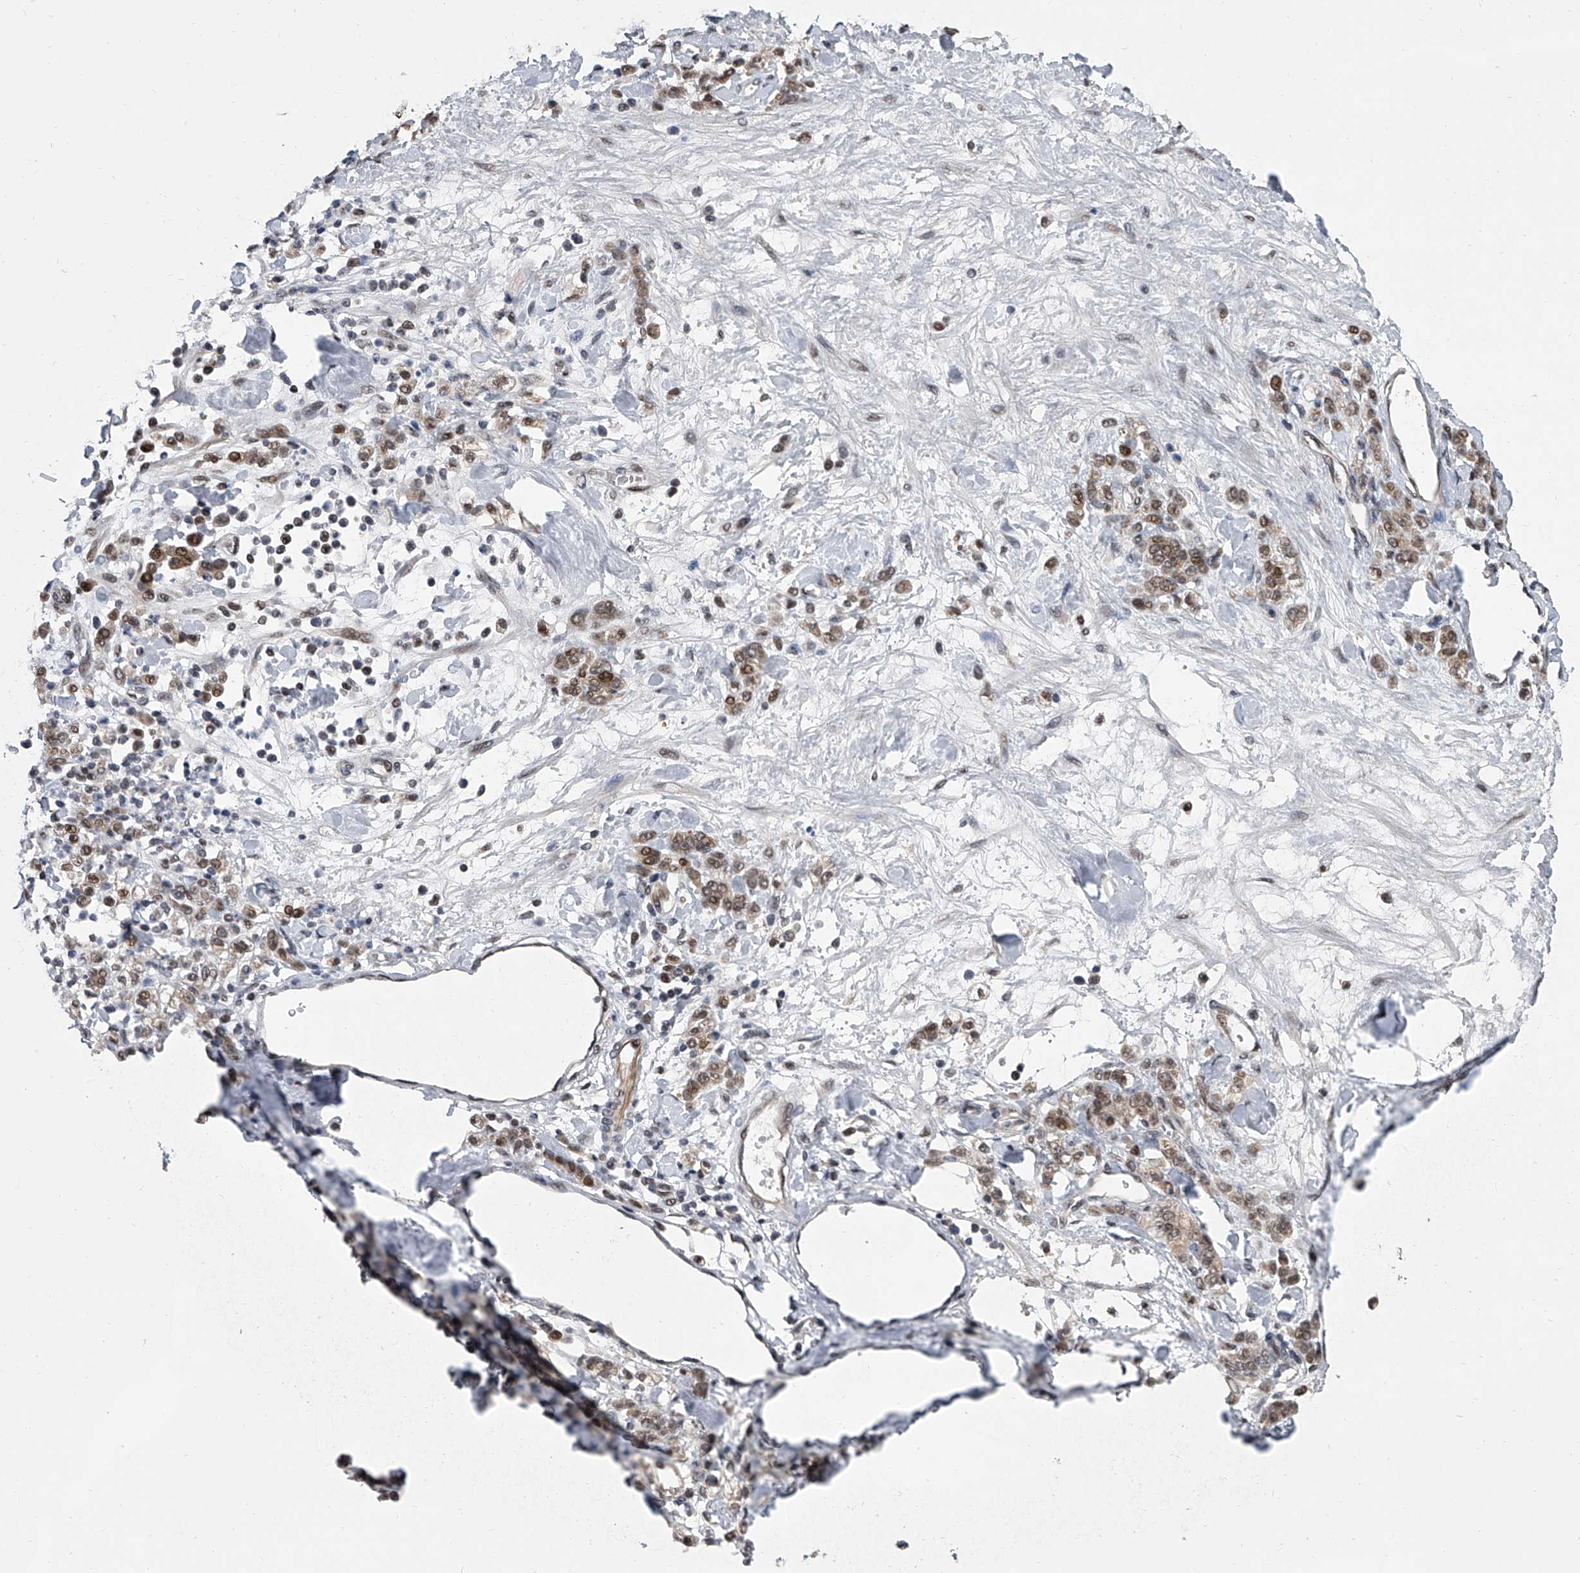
{"staining": {"intensity": "moderate", "quantity": "25%-75%", "location": "nuclear"}, "tissue": "stomach cancer", "cell_type": "Tumor cells", "image_type": "cancer", "snomed": [{"axis": "morphology", "description": "Normal tissue, NOS"}, {"axis": "morphology", "description": "Adenocarcinoma, NOS"}, {"axis": "topography", "description": "Stomach"}], "caption": "Protein analysis of stomach cancer (adenocarcinoma) tissue shows moderate nuclear expression in approximately 25%-75% of tumor cells.", "gene": "ZNF426", "patient": {"sex": "male", "age": 82}}